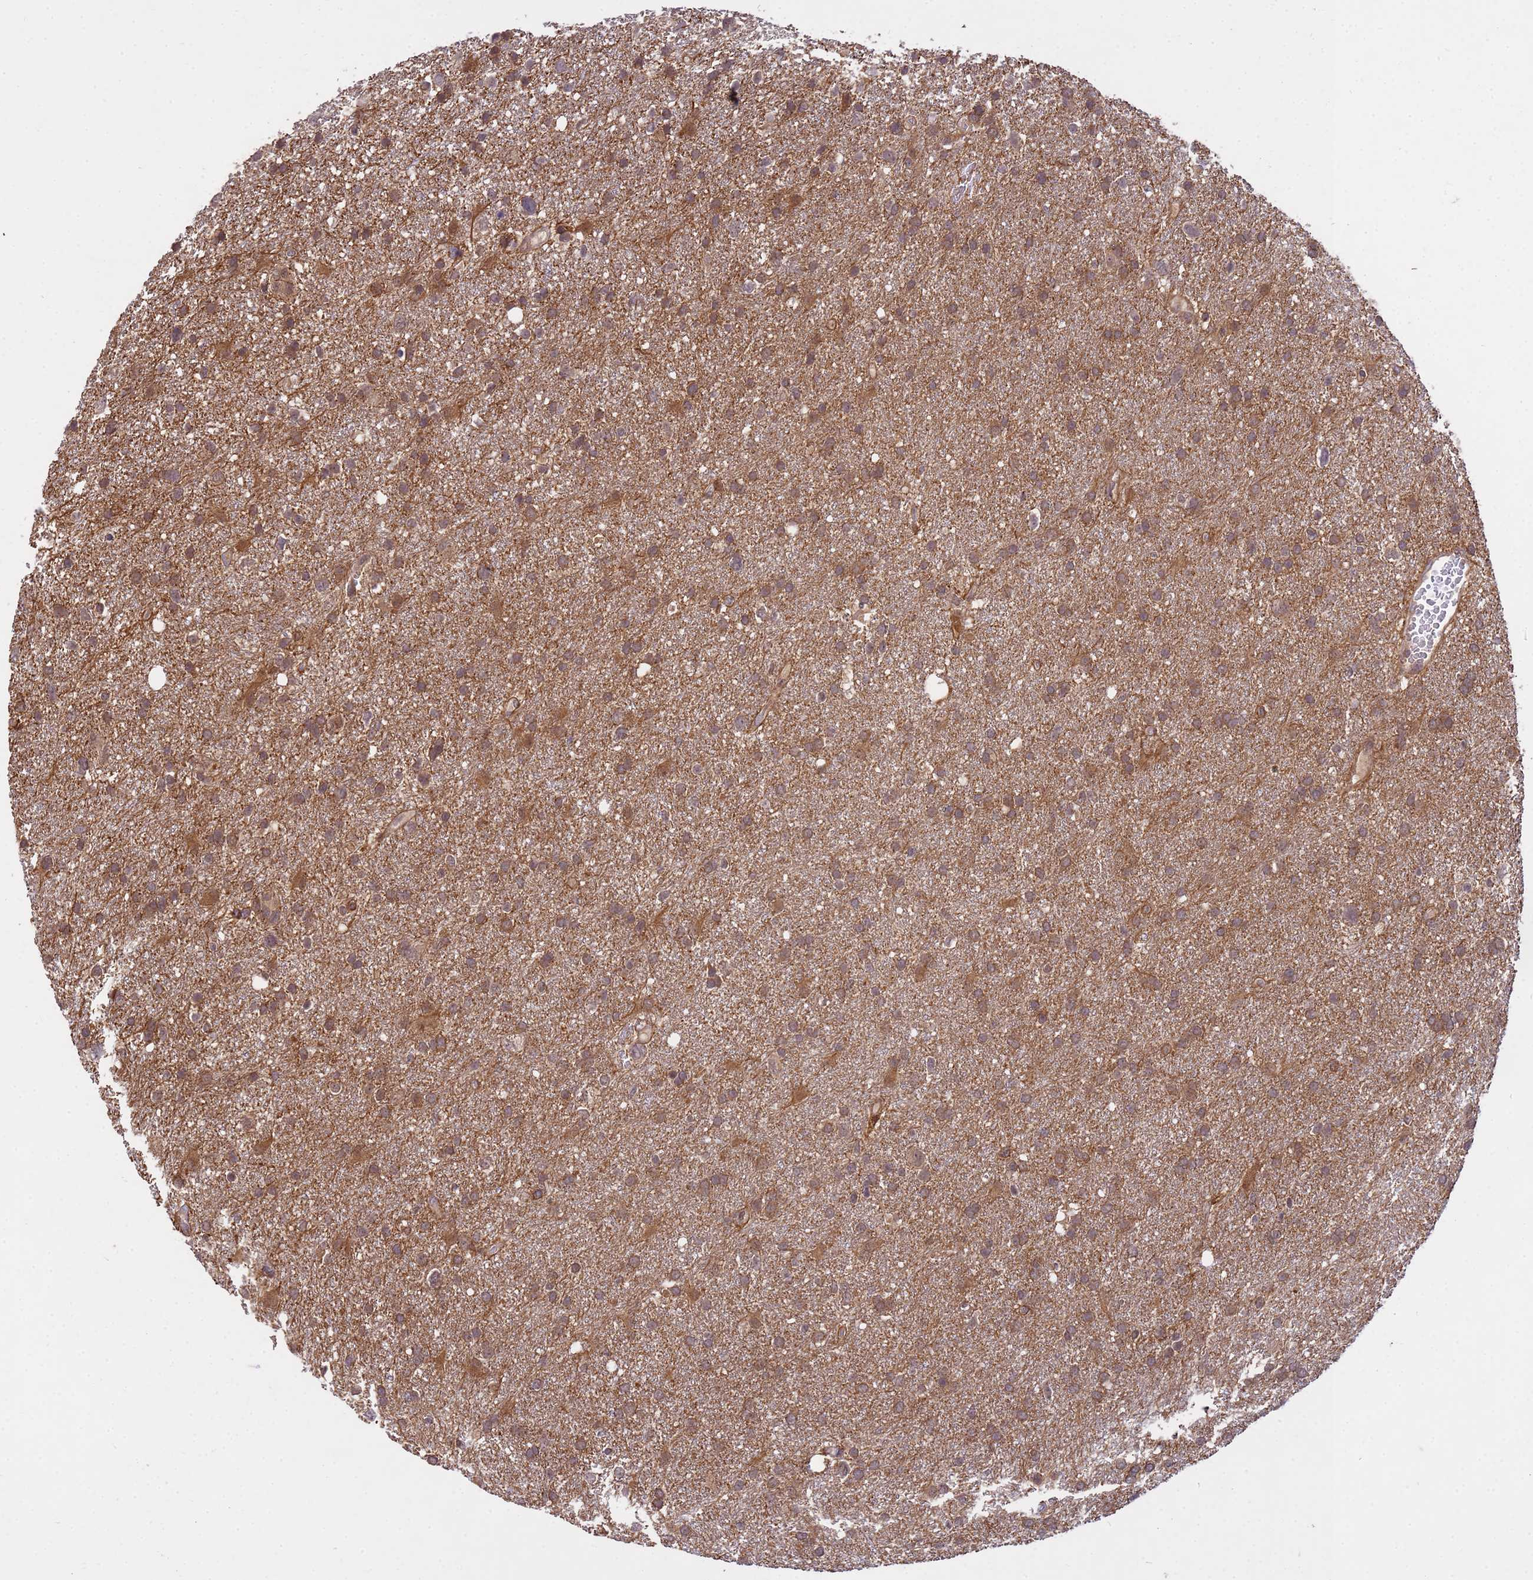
{"staining": {"intensity": "moderate", "quantity": ">75%", "location": "cytoplasmic/membranous"}, "tissue": "glioma", "cell_type": "Tumor cells", "image_type": "cancer", "snomed": [{"axis": "morphology", "description": "Glioma, malignant, High grade"}, {"axis": "topography", "description": "Brain"}], "caption": "Protein analysis of malignant high-grade glioma tissue reveals moderate cytoplasmic/membranous positivity in about >75% of tumor cells.", "gene": "NPEPPS", "patient": {"sex": "male", "age": 61}}